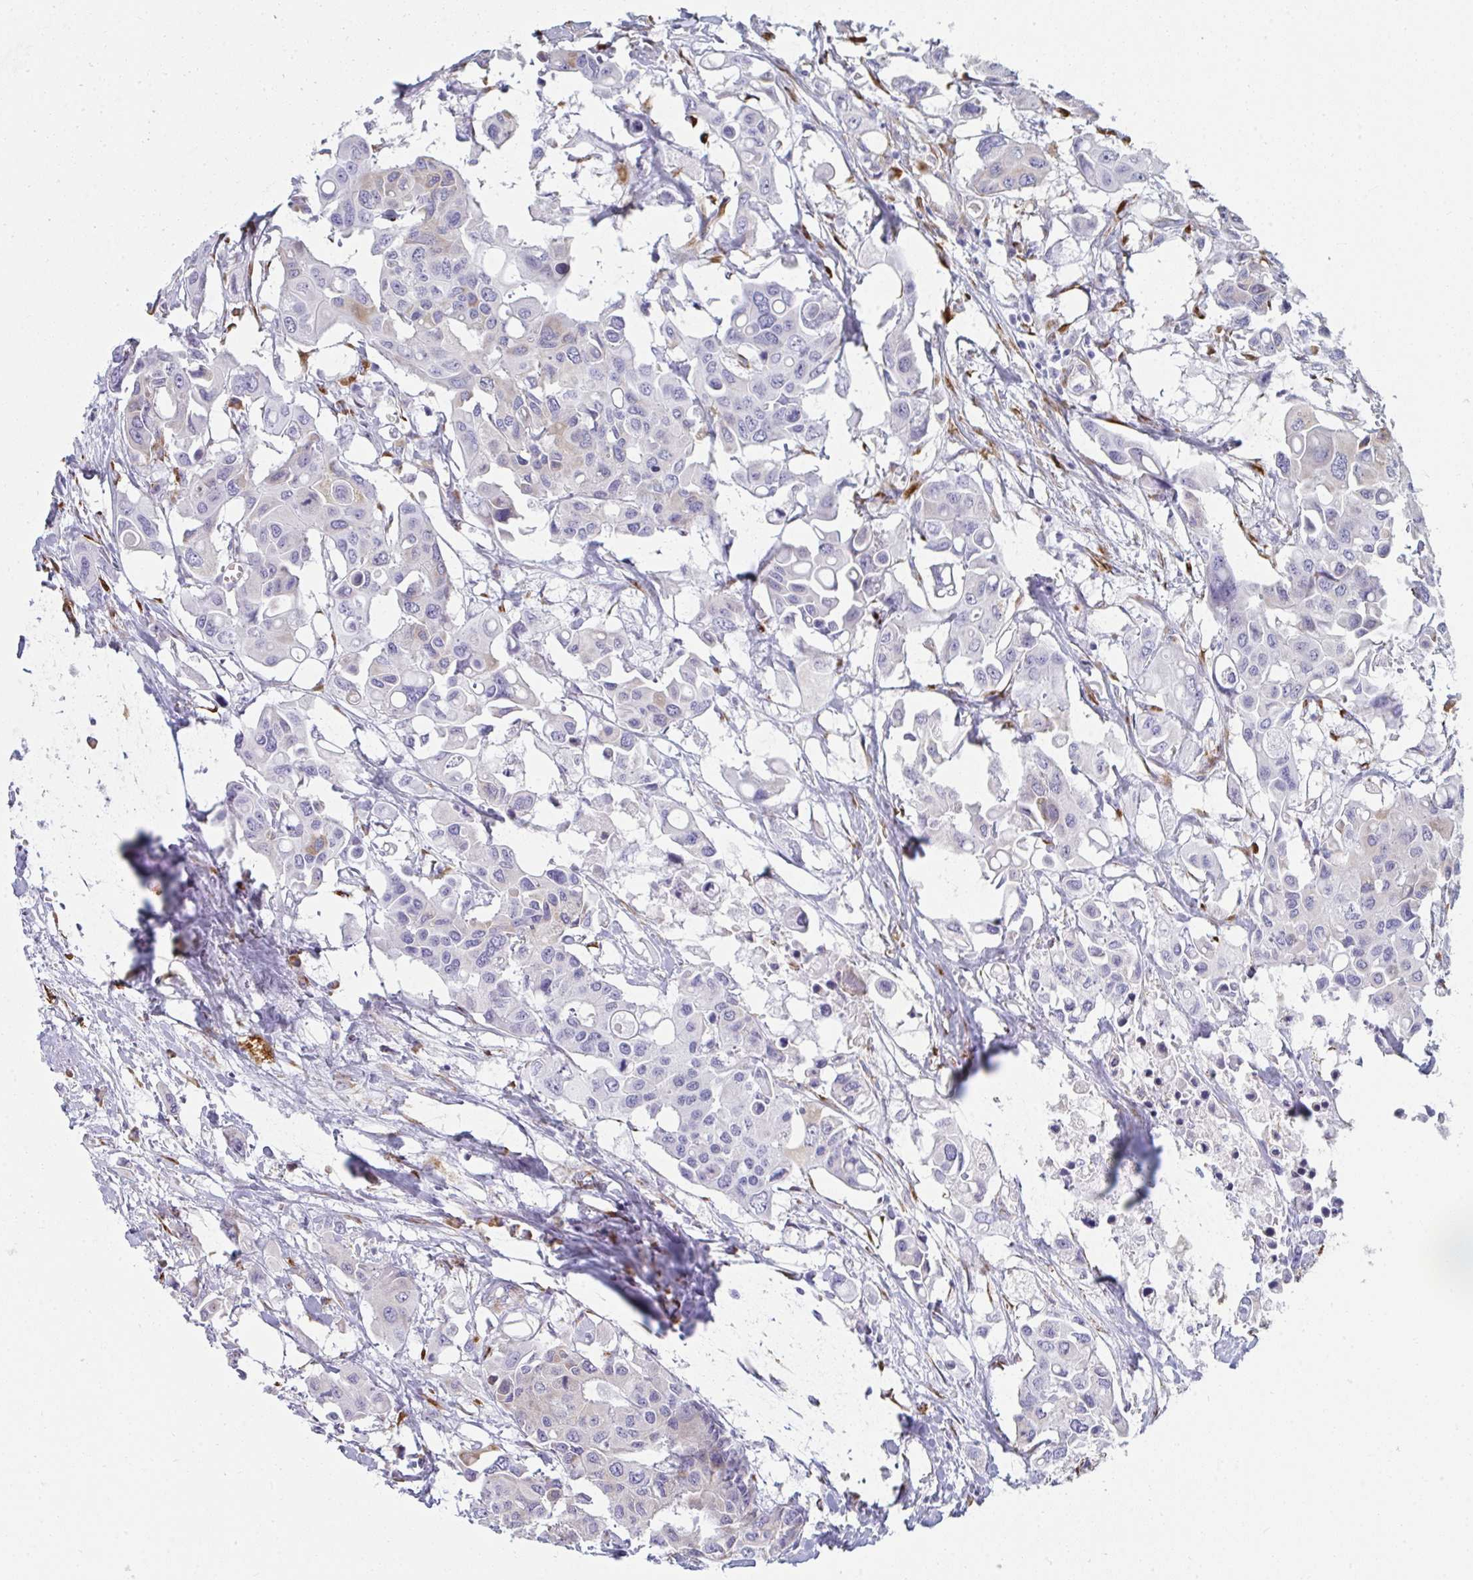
{"staining": {"intensity": "negative", "quantity": "none", "location": "none"}, "tissue": "colorectal cancer", "cell_type": "Tumor cells", "image_type": "cancer", "snomed": [{"axis": "morphology", "description": "Adenocarcinoma, NOS"}, {"axis": "topography", "description": "Colon"}], "caption": "There is no significant positivity in tumor cells of adenocarcinoma (colorectal). (DAB immunohistochemistry visualized using brightfield microscopy, high magnification).", "gene": "SHROOM1", "patient": {"sex": "male", "age": 77}}